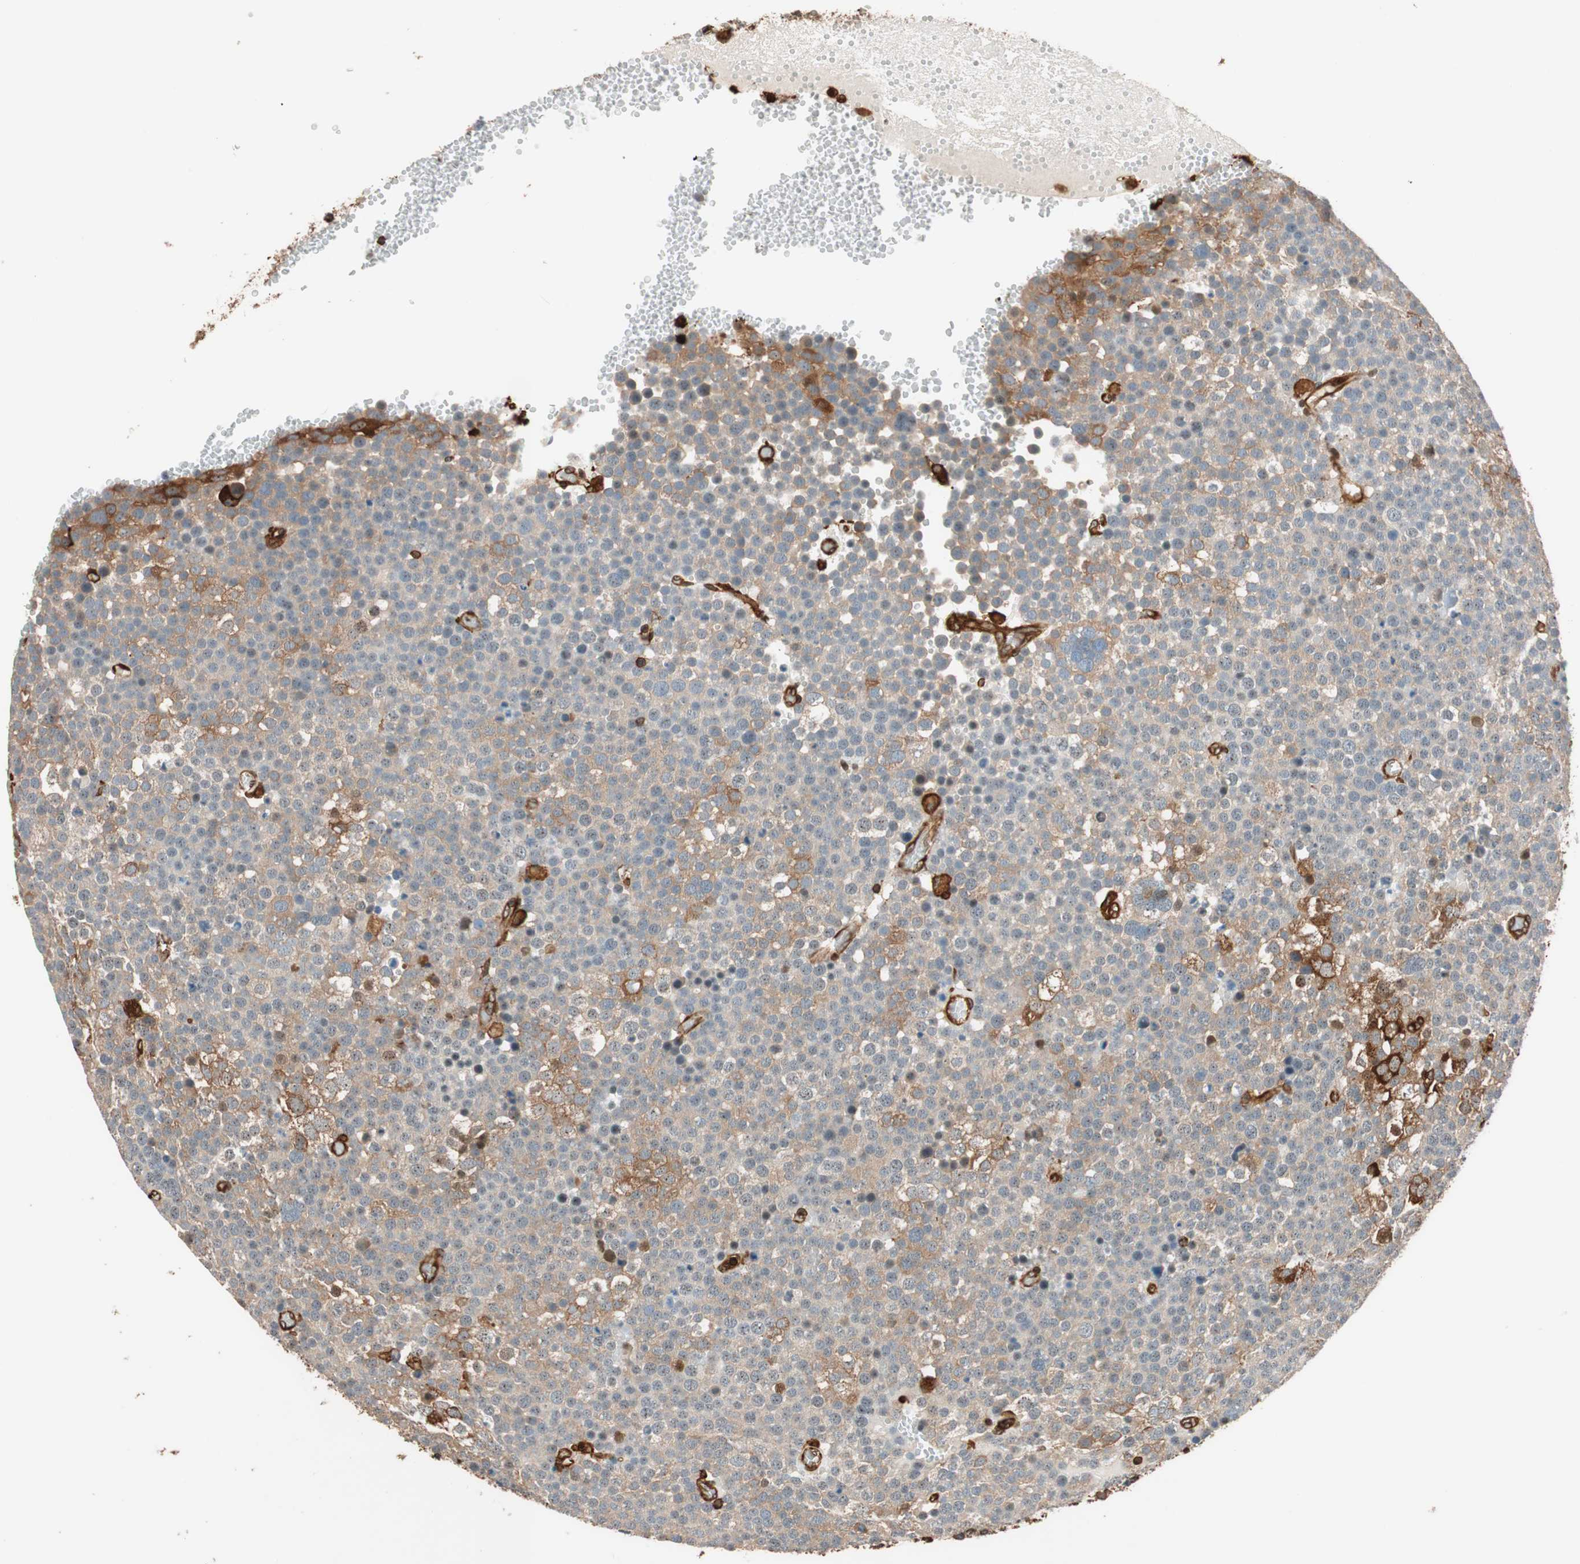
{"staining": {"intensity": "moderate", "quantity": ">75%", "location": "cytoplasmic/membranous"}, "tissue": "testis cancer", "cell_type": "Tumor cells", "image_type": "cancer", "snomed": [{"axis": "morphology", "description": "Seminoma, NOS"}, {"axis": "topography", "description": "Testis"}], "caption": "Protein expression analysis of human testis cancer (seminoma) reveals moderate cytoplasmic/membranous staining in about >75% of tumor cells.", "gene": "VASP", "patient": {"sex": "male", "age": 71}}